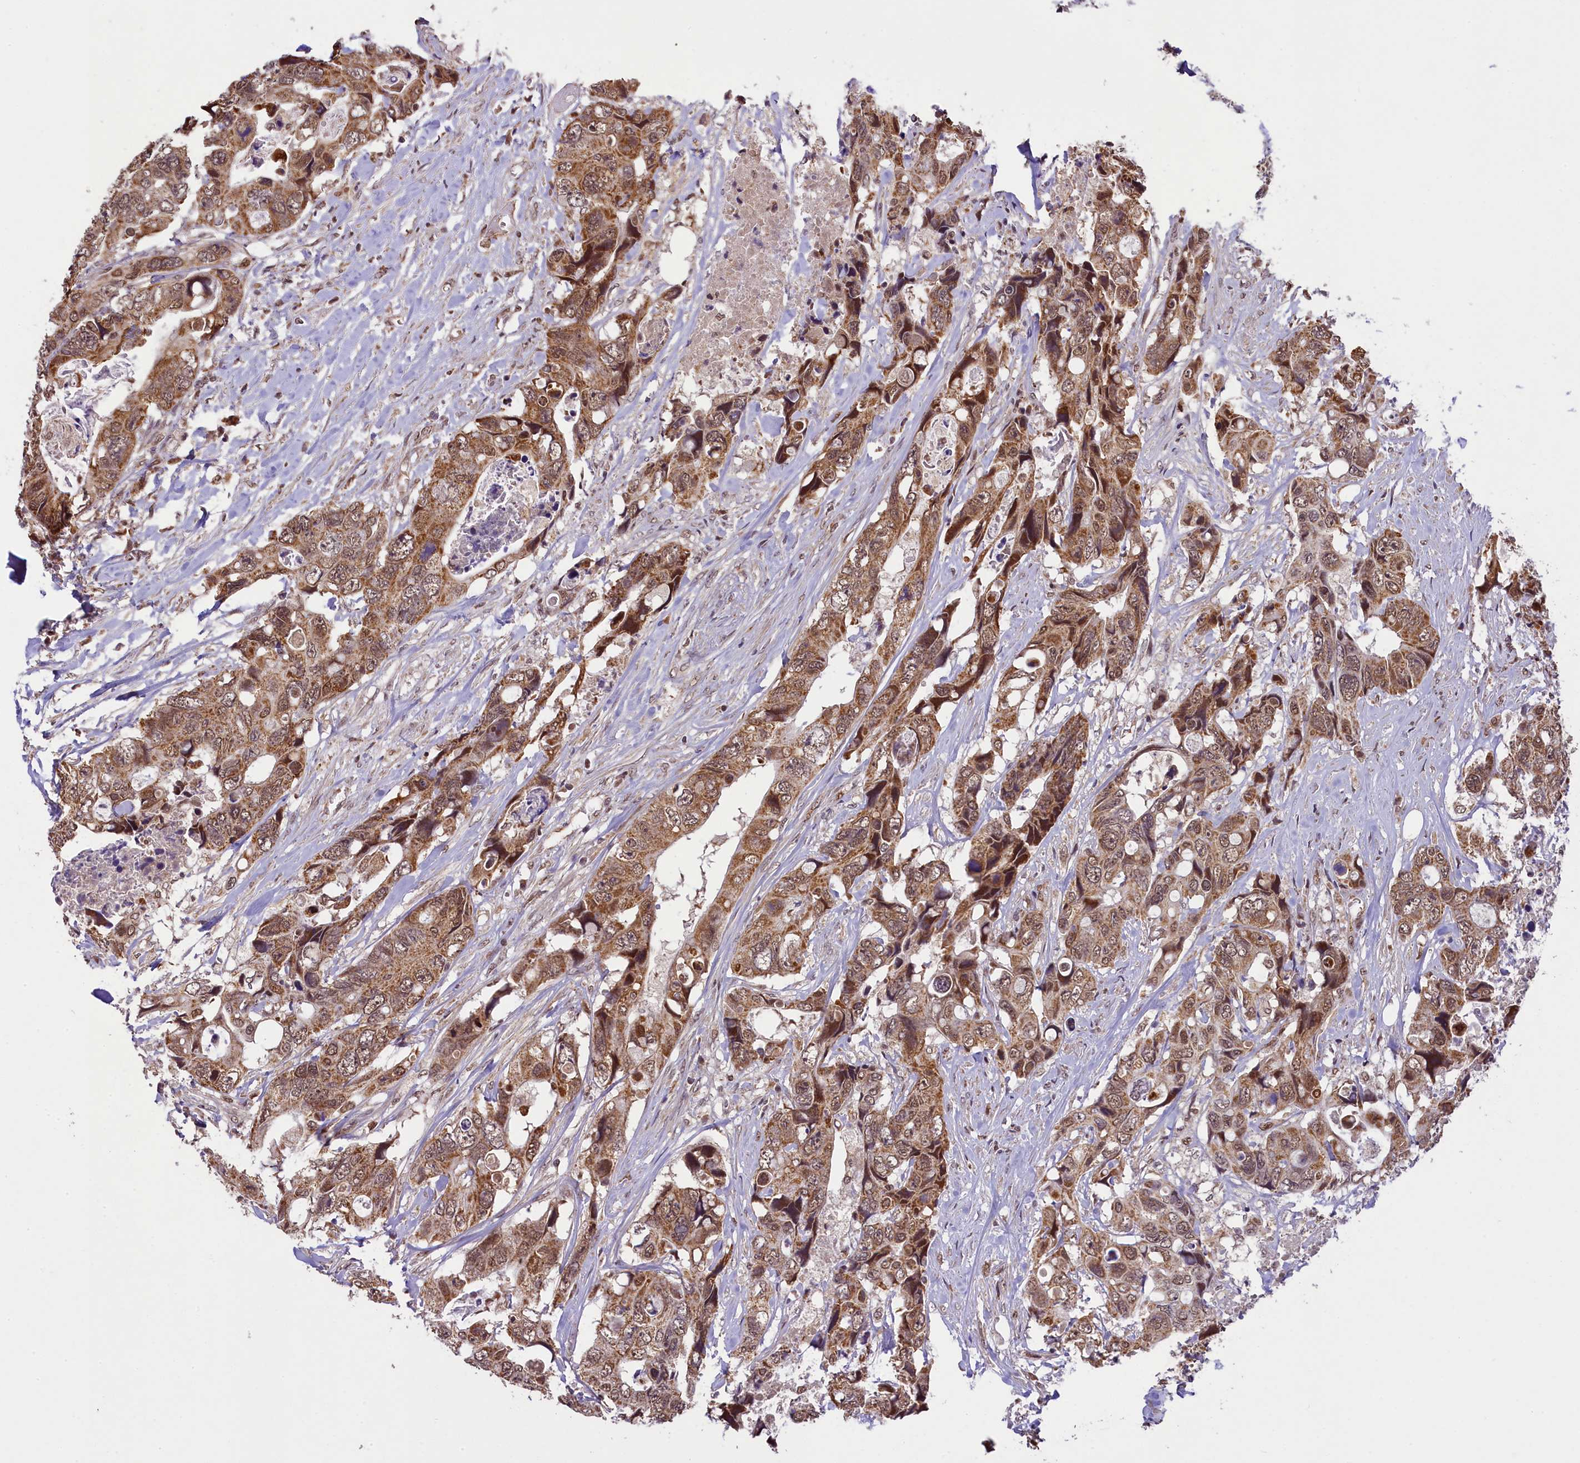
{"staining": {"intensity": "moderate", "quantity": ">75%", "location": "cytoplasmic/membranous"}, "tissue": "colorectal cancer", "cell_type": "Tumor cells", "image_type": "cancer", "snomed": [{"axis": "morphology", "description": "Adenocarcinoma, NOS"}, {"axis": "topography", "description": "Rectum"}], "caption": "Colorectal adenocarcinoma stained with DAB immunohistochemistry shows medium levels of moderate cytoplasmic/membranous positivity in about >75% of tumor cells.", "gene": "PAF1", "patient": {"sex": "male", "age": 57}}